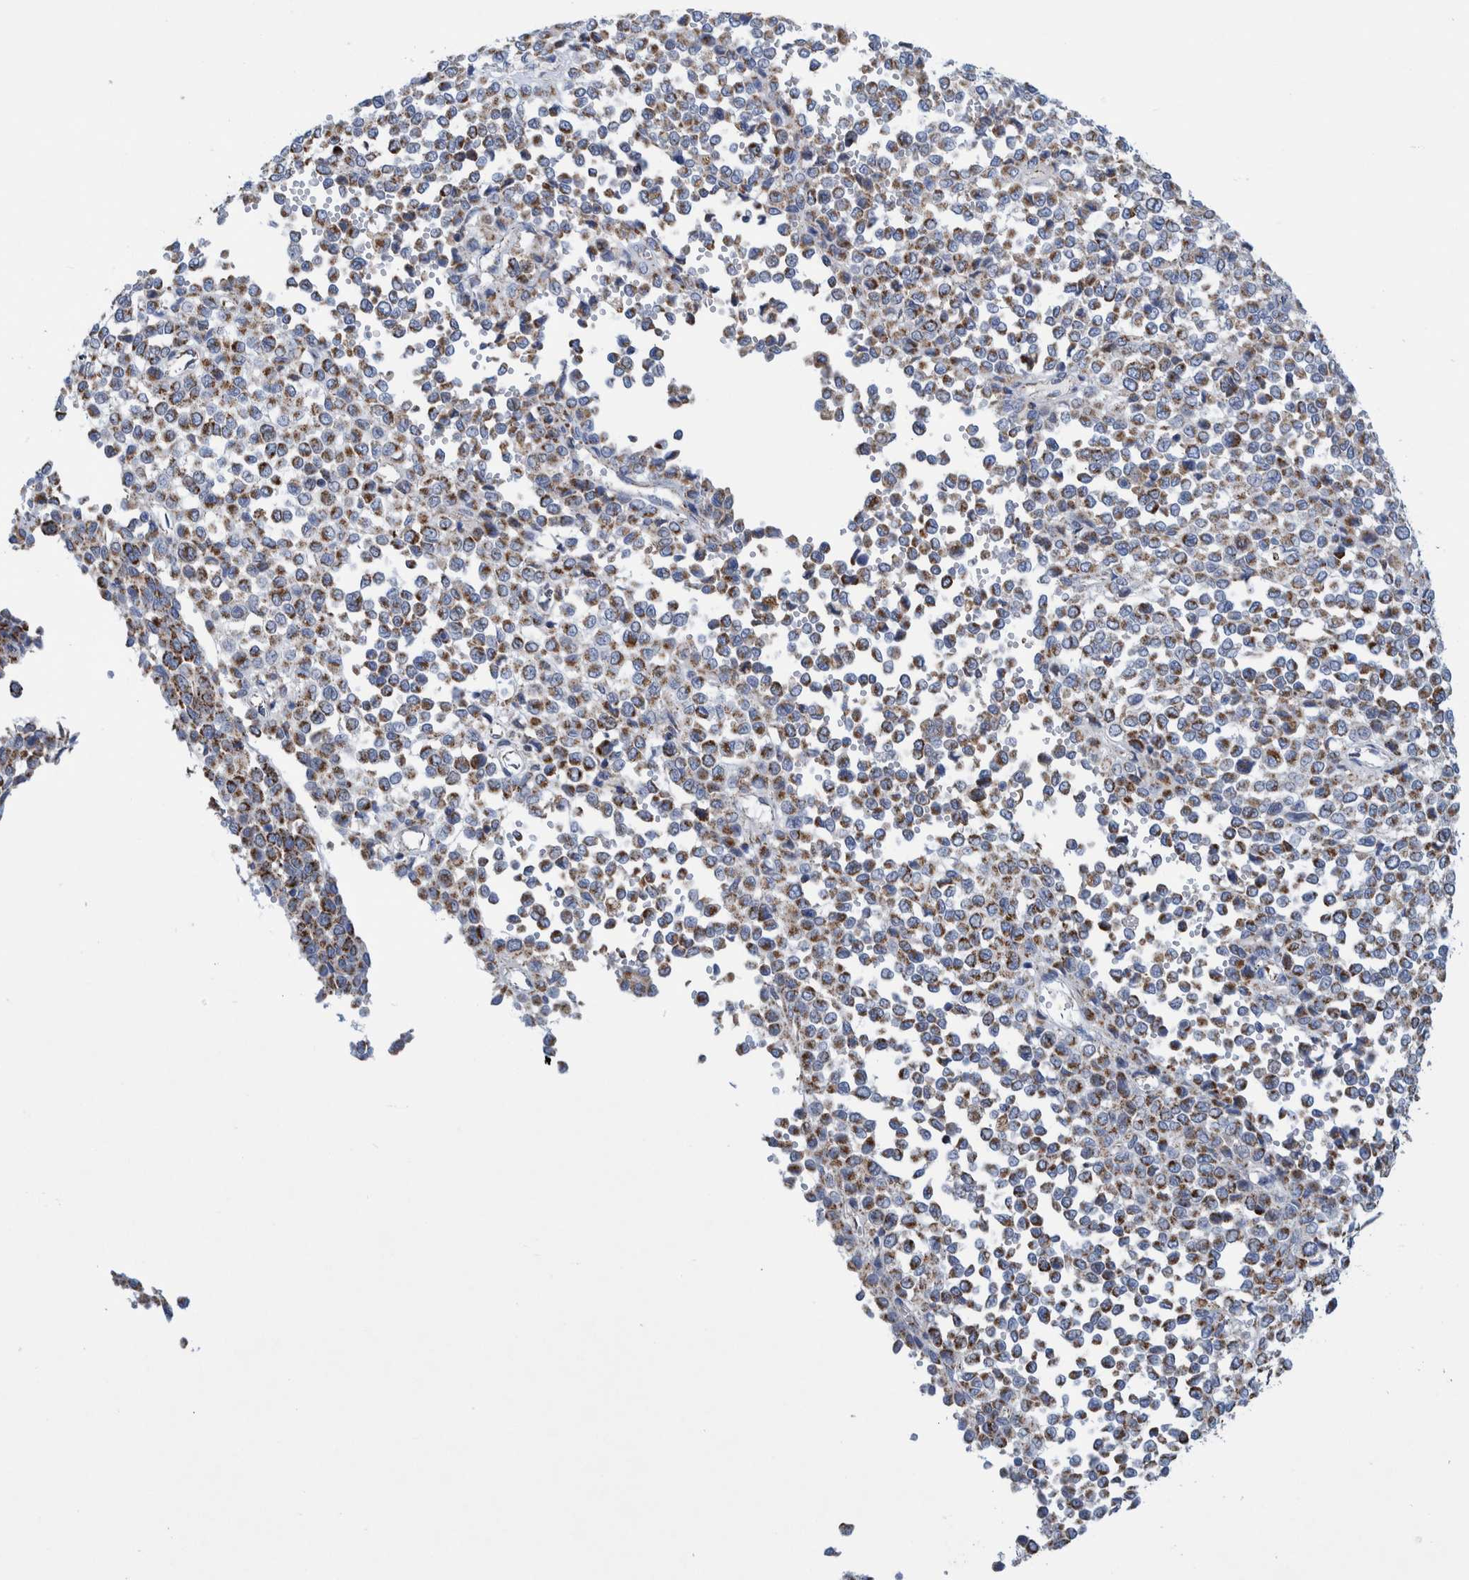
{"staining": {"intensity": "moderate", "quantity": "25%-75%", "location": "cytoplasmic/membranous"}, "tissue": "melanoma", "cell_type": "Tumor cells", "image_type": "cancer", "snomed": [{"axis": "morphology", "description": "Malignant melanoma, Metastatic site"}, {"axis": "topography", "description": "Pancreas"}], "caption": "Immunohistochemistry staining of malignant melanoma (metastatic site), which exhibits medium levels of moderate cytoplasmic/membranous positivity in approximately 25%-75% of tumor cells indicating moderate cytoplasmic/membranous protein expression. The staining was performed using DAB (3,3'-diaminobenzidine) (brown) for protein detection and nuclei were counterstained in hematoxylin (blue).", "gene": "MRPS7", "patient": {"sex": "female", "age": 30}}